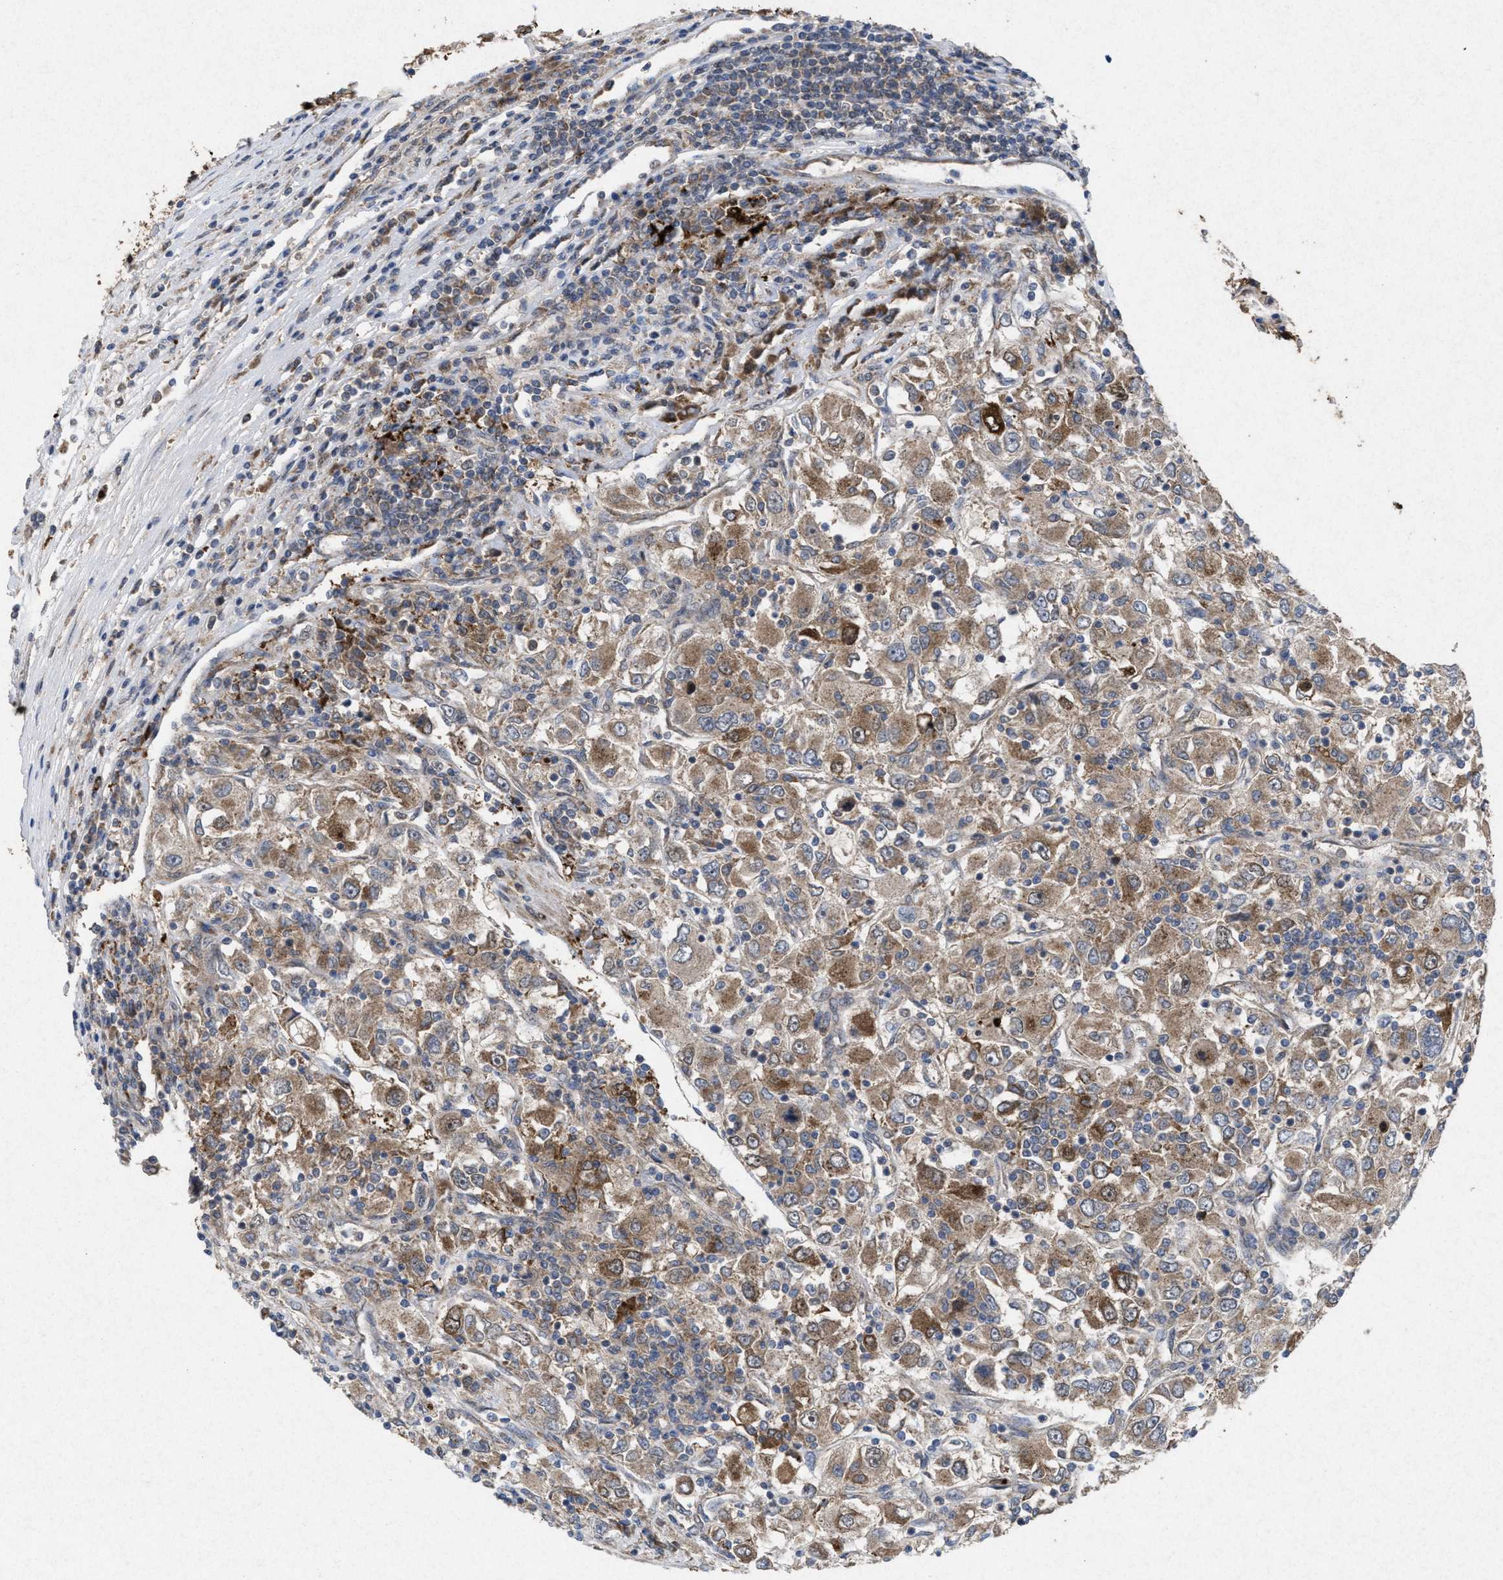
{"staining": {"intensity": "moderate", "quantity": ">75%", "location": "cytoplasmic/membranous"}, "tissue": "renal cancer", "cell_type": "Tumor cells", "image_type": "cancer", "snomed": [{"axis": "morphology", "description": "Adenocarcinoma, NOS"}, {"axis": "topography", "description": "Kidney"}], "caption": "Protein expression analysis of renal adenocarcinoma demonstrates moderate cytoplasmic/membranous positivity in approximately >75% of tumor cells.", "gene": "MSI2", "patient": {"sex": "female", "age": 52}}